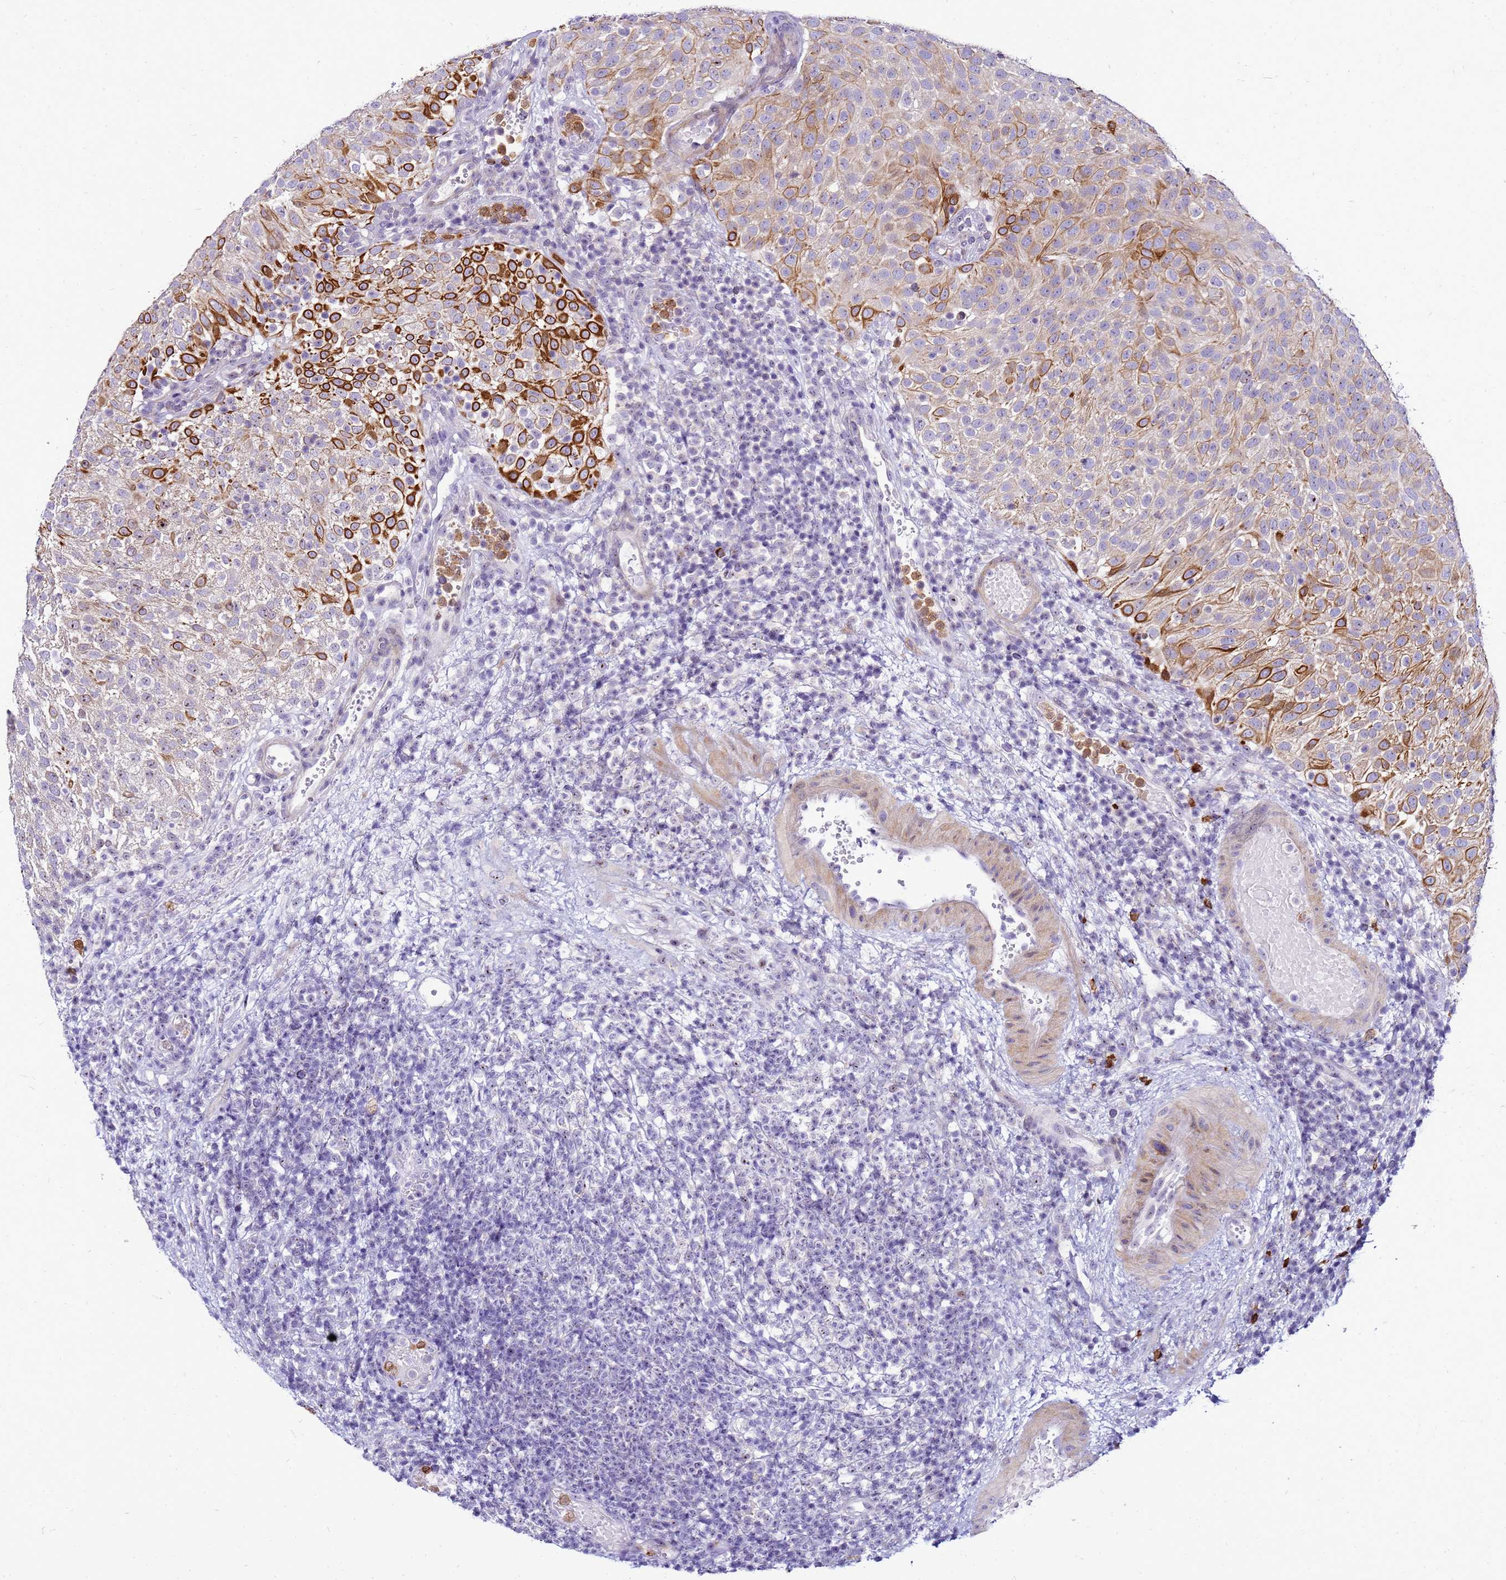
{"staining": {"intensity": "strong", "quantity": "<25%", "location": "cytoplasmic/membranous"}, "tissue": "urothelial cancer", "cell_type": "Tumor cells", "image_type": "cancer", "snomed": [{"axis": "morphology", "description": "Urothelial carcinoma, Low grade"}, {"axis": "topography", "description": "Urinary bladder"}], "caption": "This is an image of immunohistochemistry staining of urothelial carcinoma (low-grade), which shows strong expression in the cytoplasmic/membranous of tumor cells.", "gene": "VPS4B", "patient": {"sex": "male", "age": 78}}